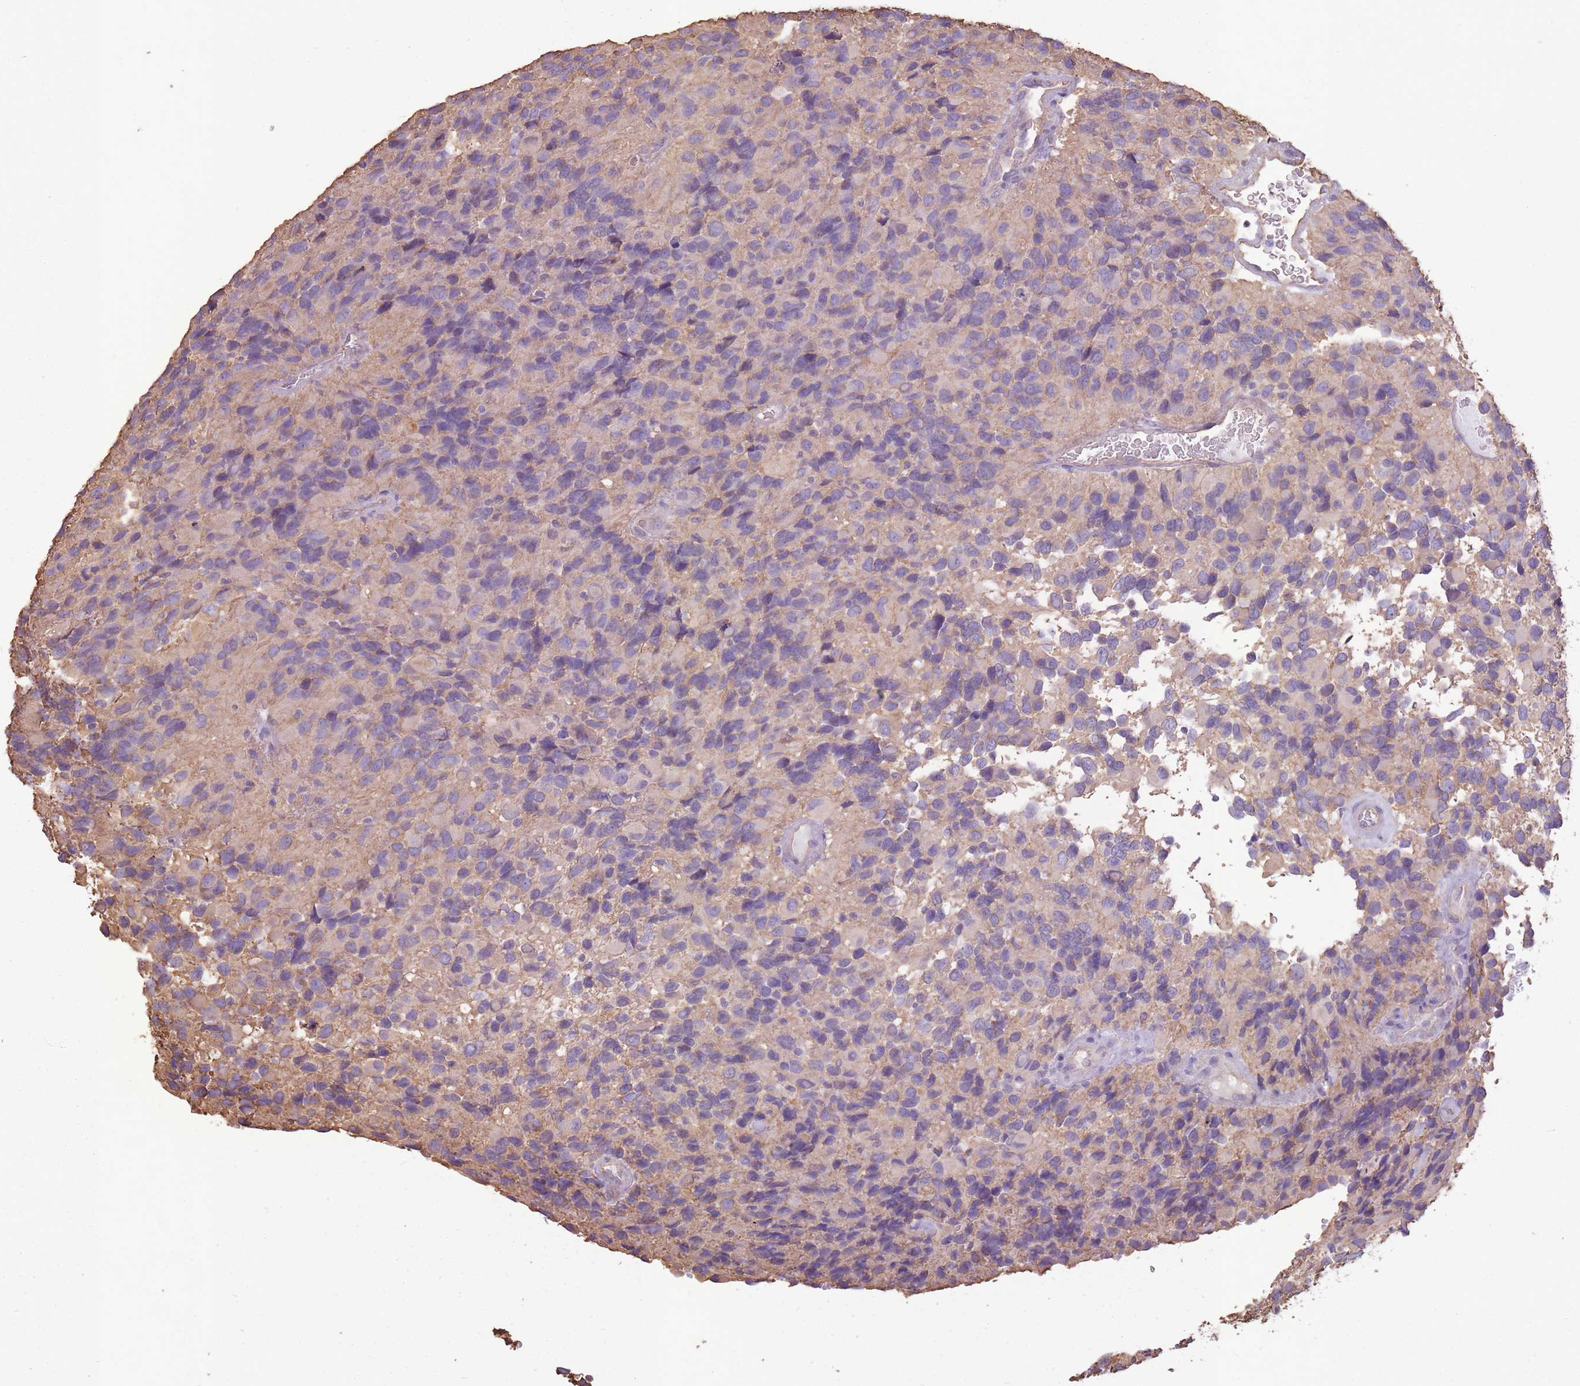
{"staining": {"intensity": "negative", "quantity": "none", "location": "none"}, "tissue": "glioma", "cell_type": "Tumor cells", "image_type": "cancer", "snomed": [{"axis": "morphology", "description": "Glioma, malignant, High grade"}, {"axis": "topography", "description": "Brain"}], "caption": "Immunohistochemistry of malignant high-grade glioma reveals no staining in tumor cells. Nuclei are stained in blue.", "gene": "ADD1", "patient": {"sex": "male", "age": 77}}